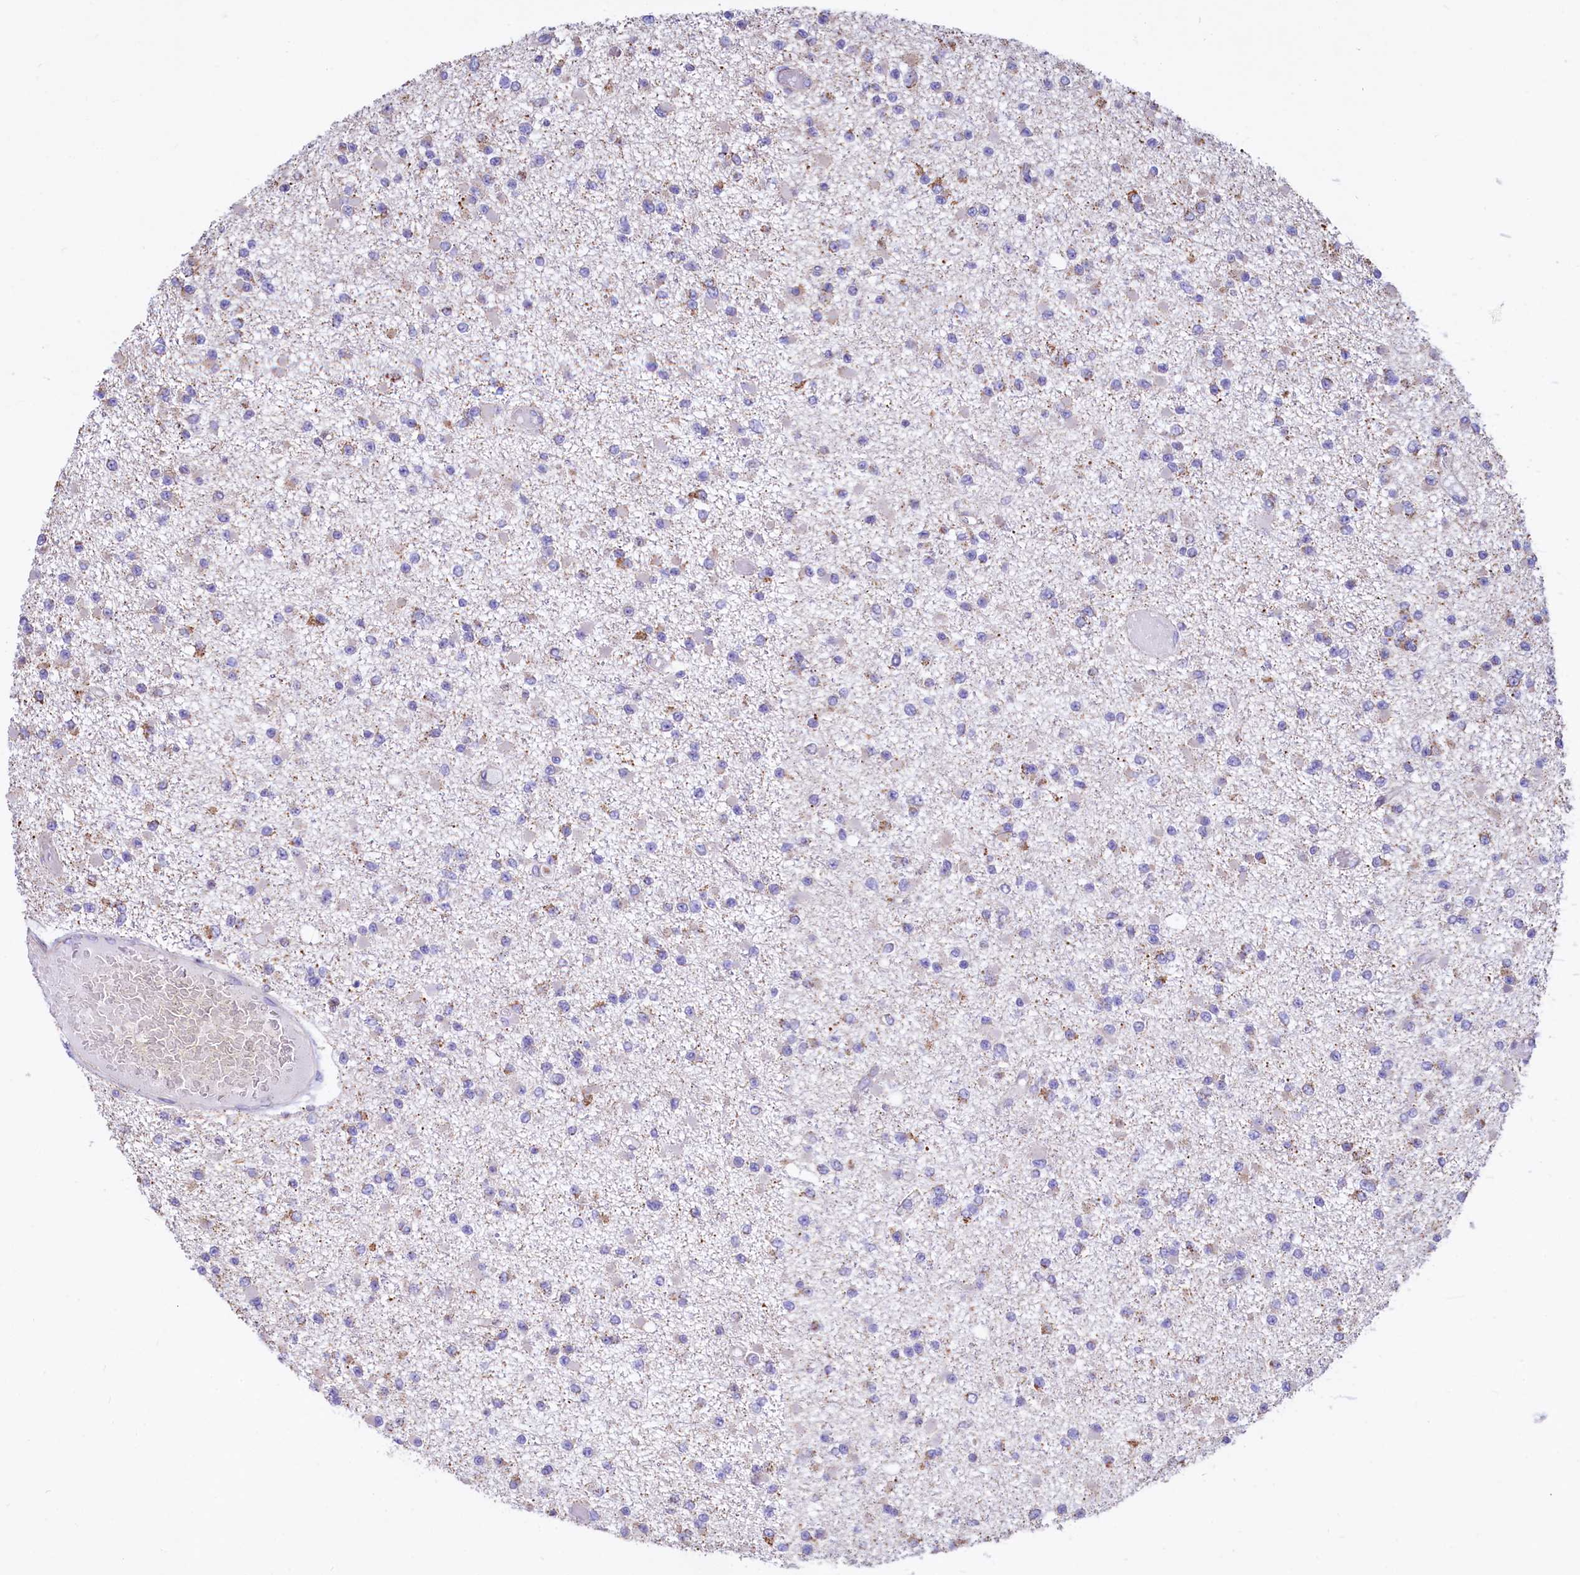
{"staining": {"intensity": "negative", "quantity": "none", "location": "none"}, "tissue": "glioma", "cell_type": "Tumor cells", "image_type": "cancer", "snomed": [{"axis": "morphology", "description": "Glioma, malignant, Low grade"}, {"axis": "topography", "description": "Brain"}], "caption": "Tumor cells show no significant protein positivity in glioma.", "gene": "VWCE", "patient": {"sex": "female", "age": 22}}